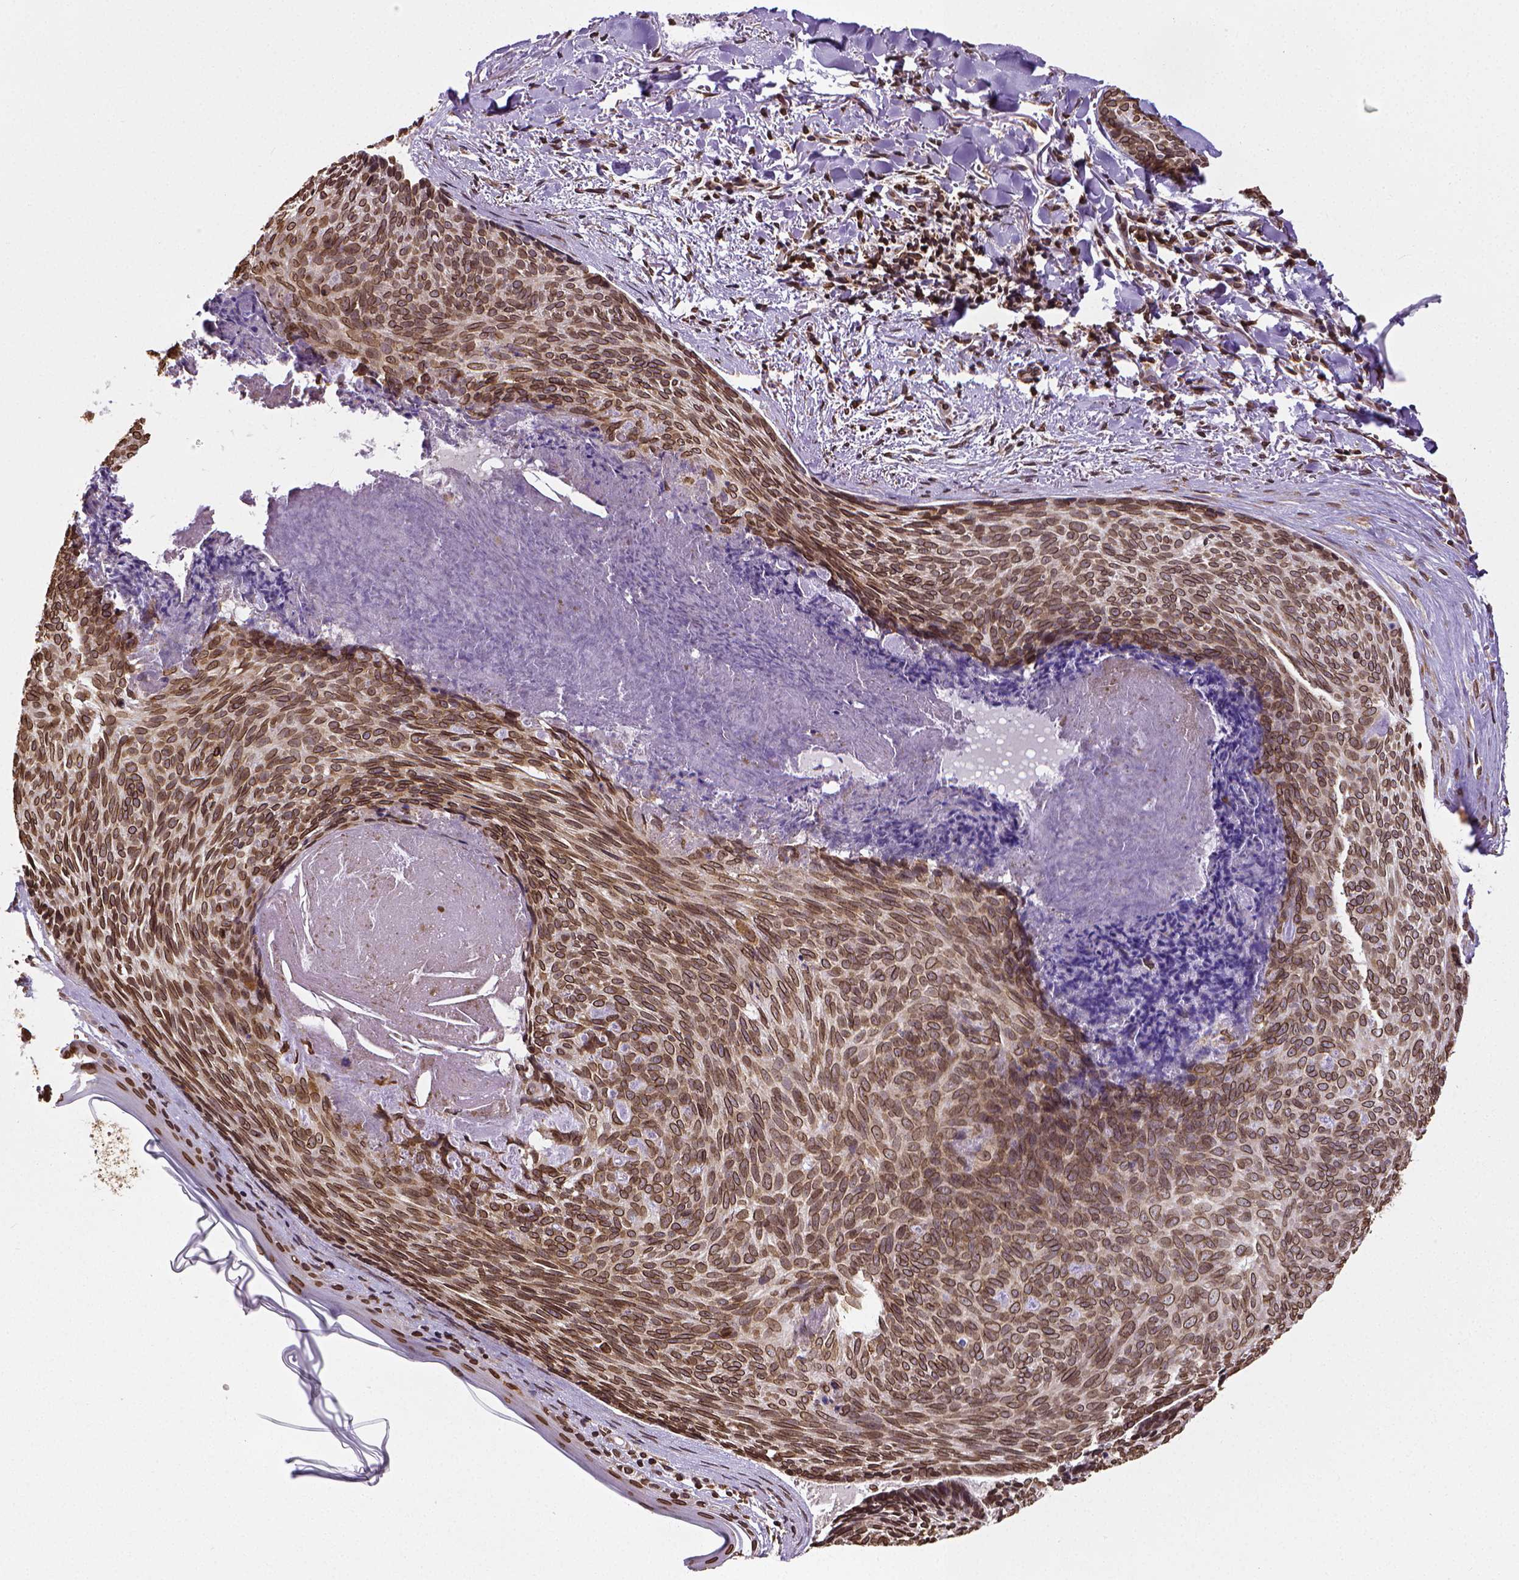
{"staining": {"intensity": "strong", "quantity": ">75%", "location": "cytoplasmic/membranous,nuclear"}, "tissue": "skin cancer", "cell_type": "Tumor cells", "image_type": "cancer", "snomed": [{"axis": "morphology", "description": "Basal cell carcinoma"}, {"axis": "topography", "description": "Skin"}], "caption": "Immunohistochemistry of human skin cancer exhibits high levels of strong cytoplasmic/membranous and nuclear expression in approximately >75% of tumor cells. (Stains: DAB (3,3'-diaminobenzidine) in brown, nuclei in blue, Microscopy: brightfield microscopy at high magnification).", "gene": "MTDH", "patient": {"sex": "female", "age": 82}}